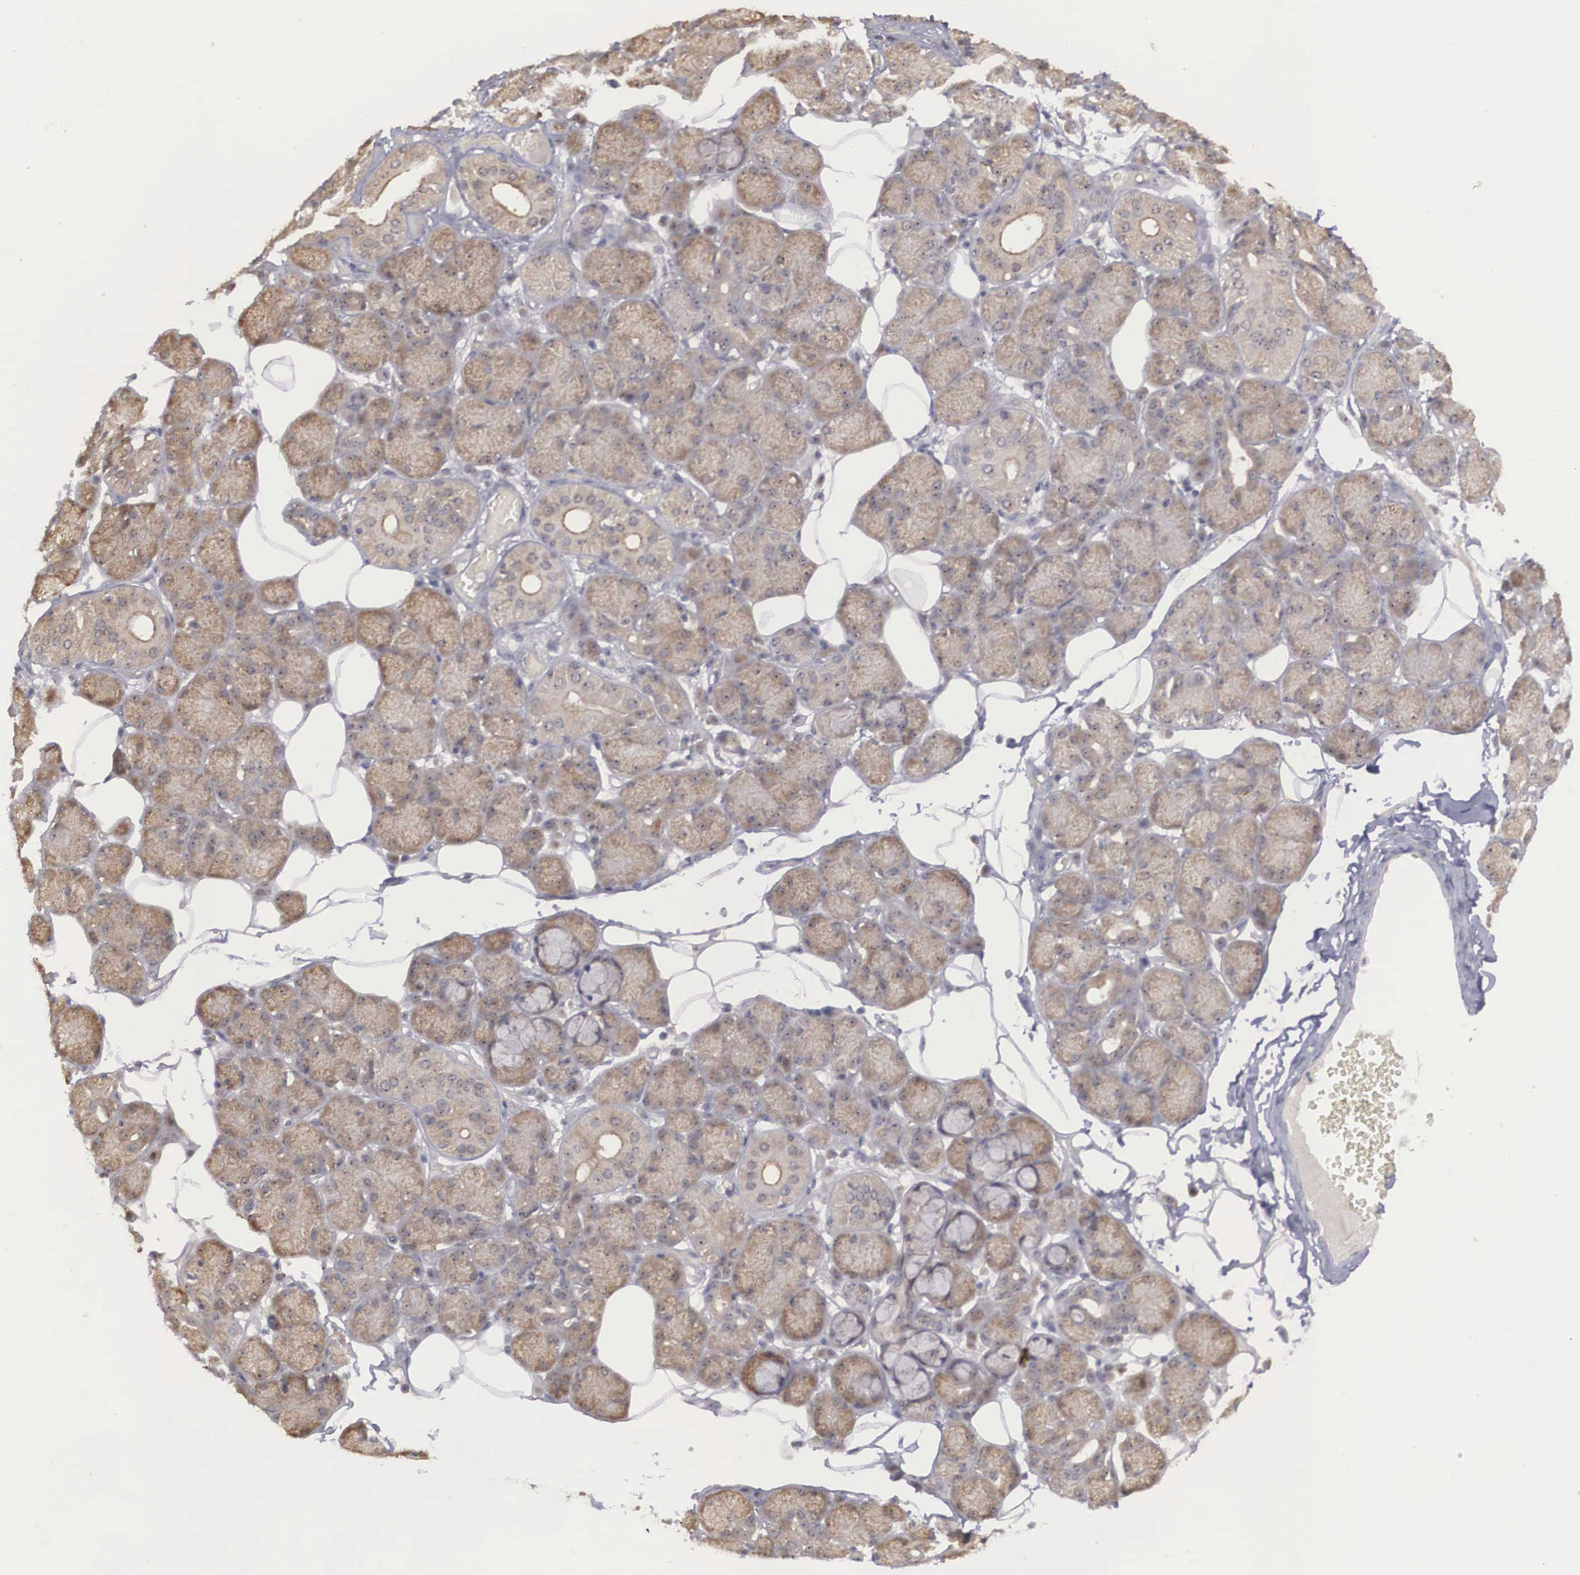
{"staining": {"intensity": "moderate", "quantity": ">75%", "location": "cytoplasmic/membranous"}, "tissue": "salivary gland", "cell_type": "Glandular cells", "image_type": "normal", "snomed": [{"axis": "morphology", "description": "Normal tissue, NOS"}, {"axis": "topography", "description": "Salivary gland"}], "caption": "An image of human salivary gland stained for a protein exhibits moderate cytoplasmic/membranous brown staining in glandular cells. The protein is shown in brown color, while the nuclei are stained blue.", "gene": "AMN", "patient": {"sex": "male", "age": 54}}